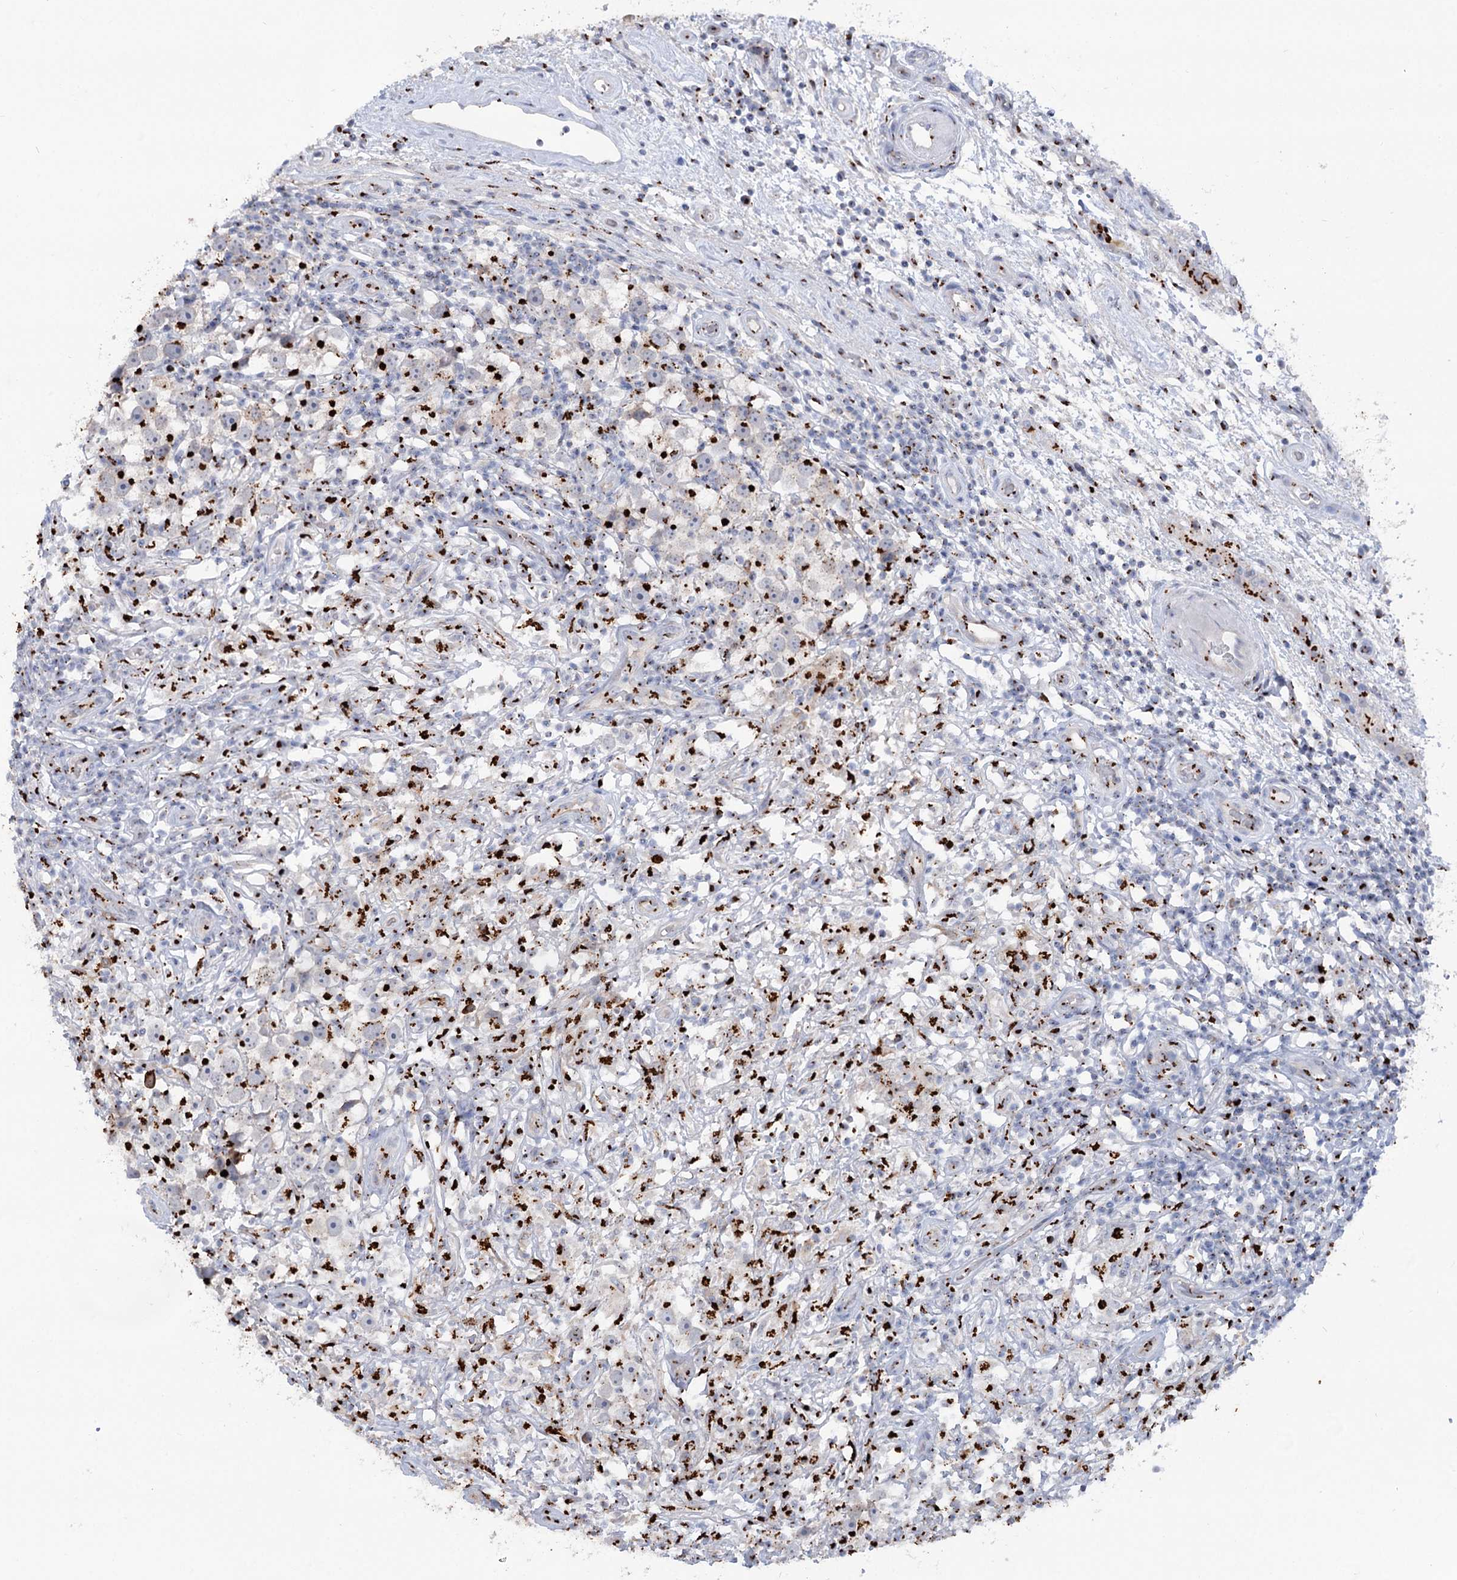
{"staining": {"intensity": "strong", "quantity": "<25%", "location": "cytoplasmic/membranous"}, "tissue": "testis cancer", "cell_type": "Tumor cells", "image_type": "cancer", "snomed": [{"axis": "morphology", "description": "Seminoma, NOS"}, {"axis": "topography", "description": "Testis"}], "caption": "Testis cancer (seminoma) was stained to show a protein in brown. There is medium levels of strong cytoplasmic/membranous expression in about <25% of tumor cells.", "gene": "TMEM165", "patient": {"sex": "male", "age": 49}}